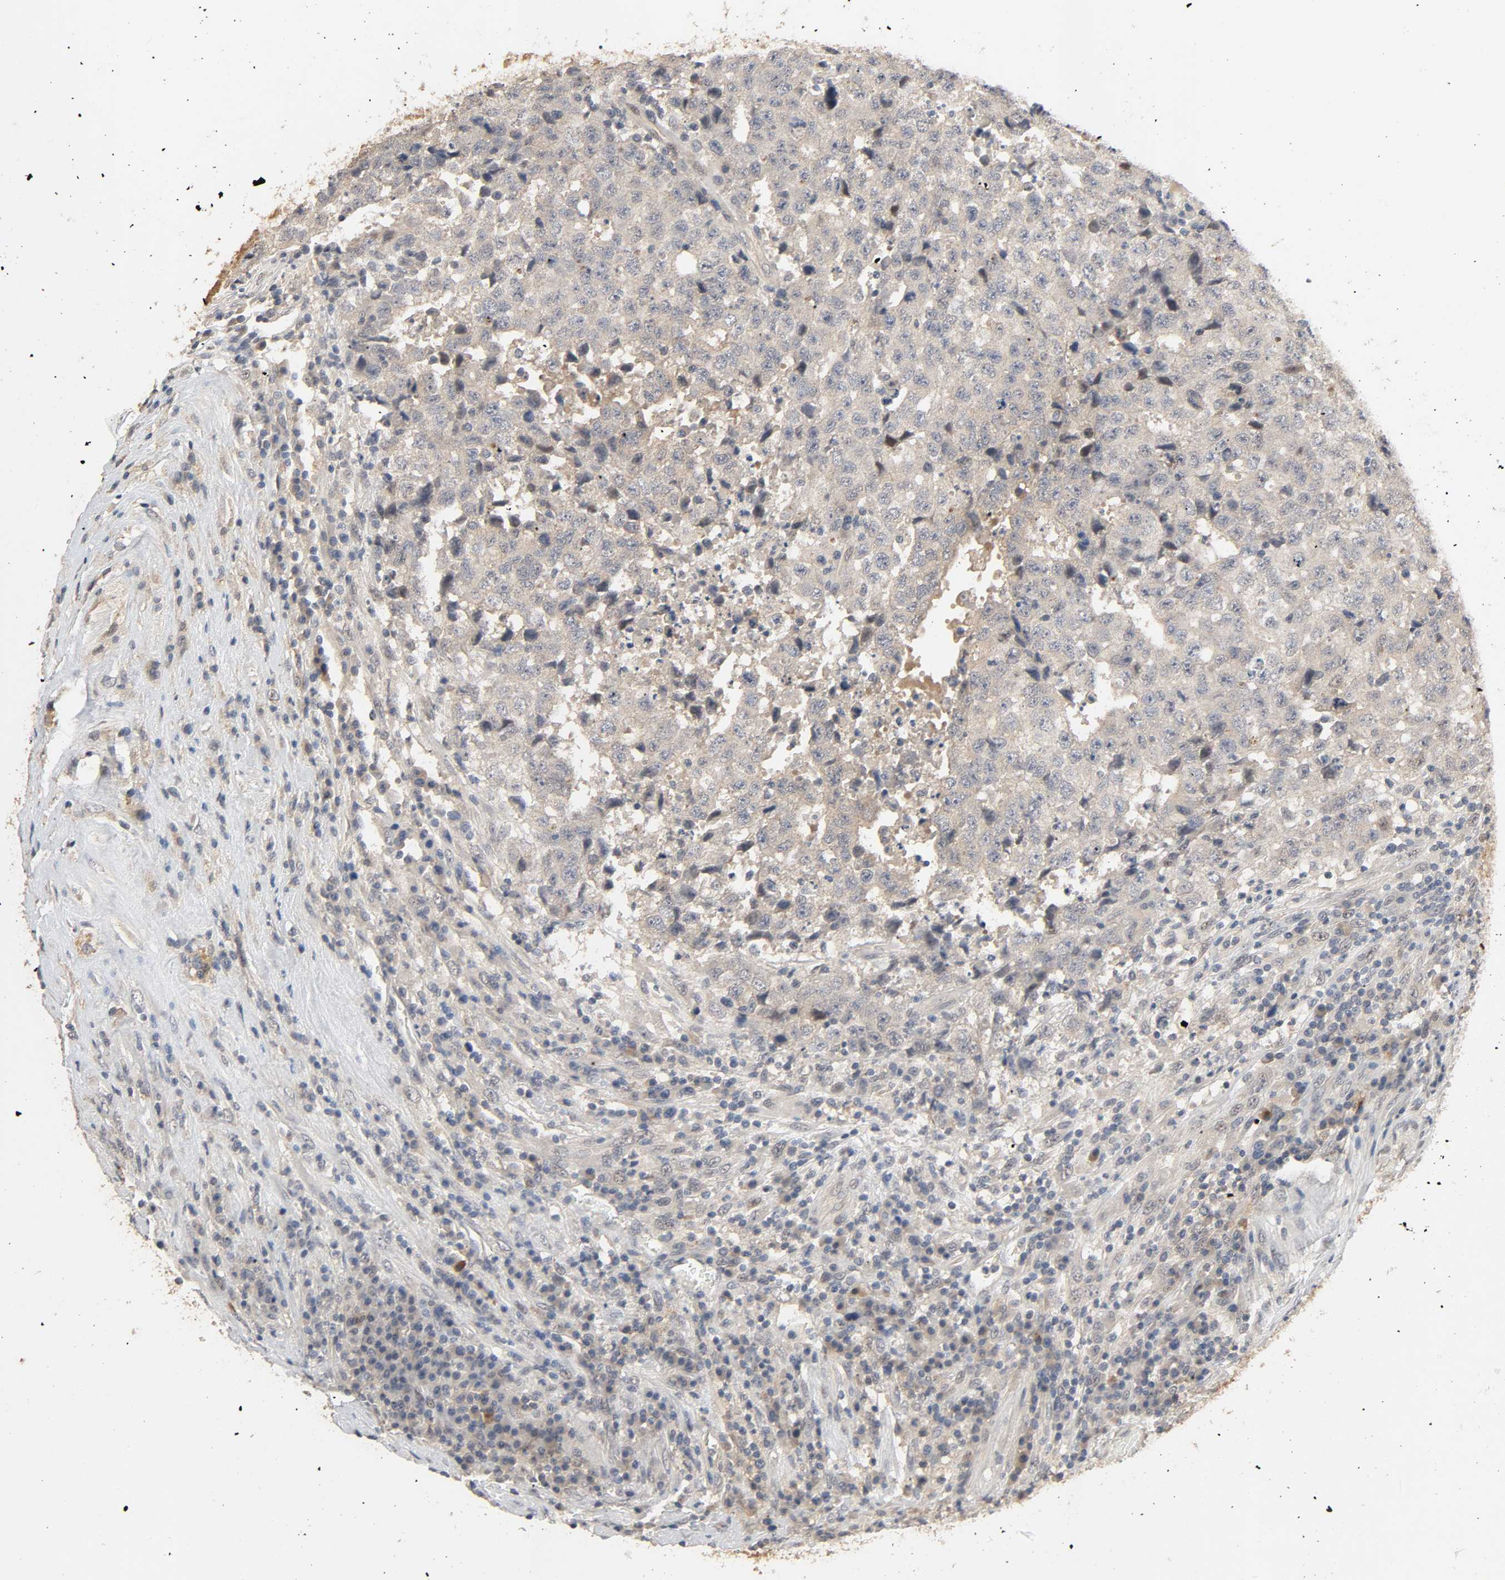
{"staining": {"intensity": "negative", "quantity": "none", "location": "none"}, "tissue": "testis cancer", "cell_type": "Tumor cells", "image_type": "cancer", "snomed": [{"axis": "morphology", "description": "Necrosis, NOS"}, {"axis": "morphology", "description": "Carcinoma, Embryonal, NOS"}, {"axis": "topography", "description": "Testis"}], "caption": "There is no significant staining in tumor cells of embryonal carcinoma (testis).", "gene": "MAGEA8", "patient": {"sex": "male", "age": 19}}